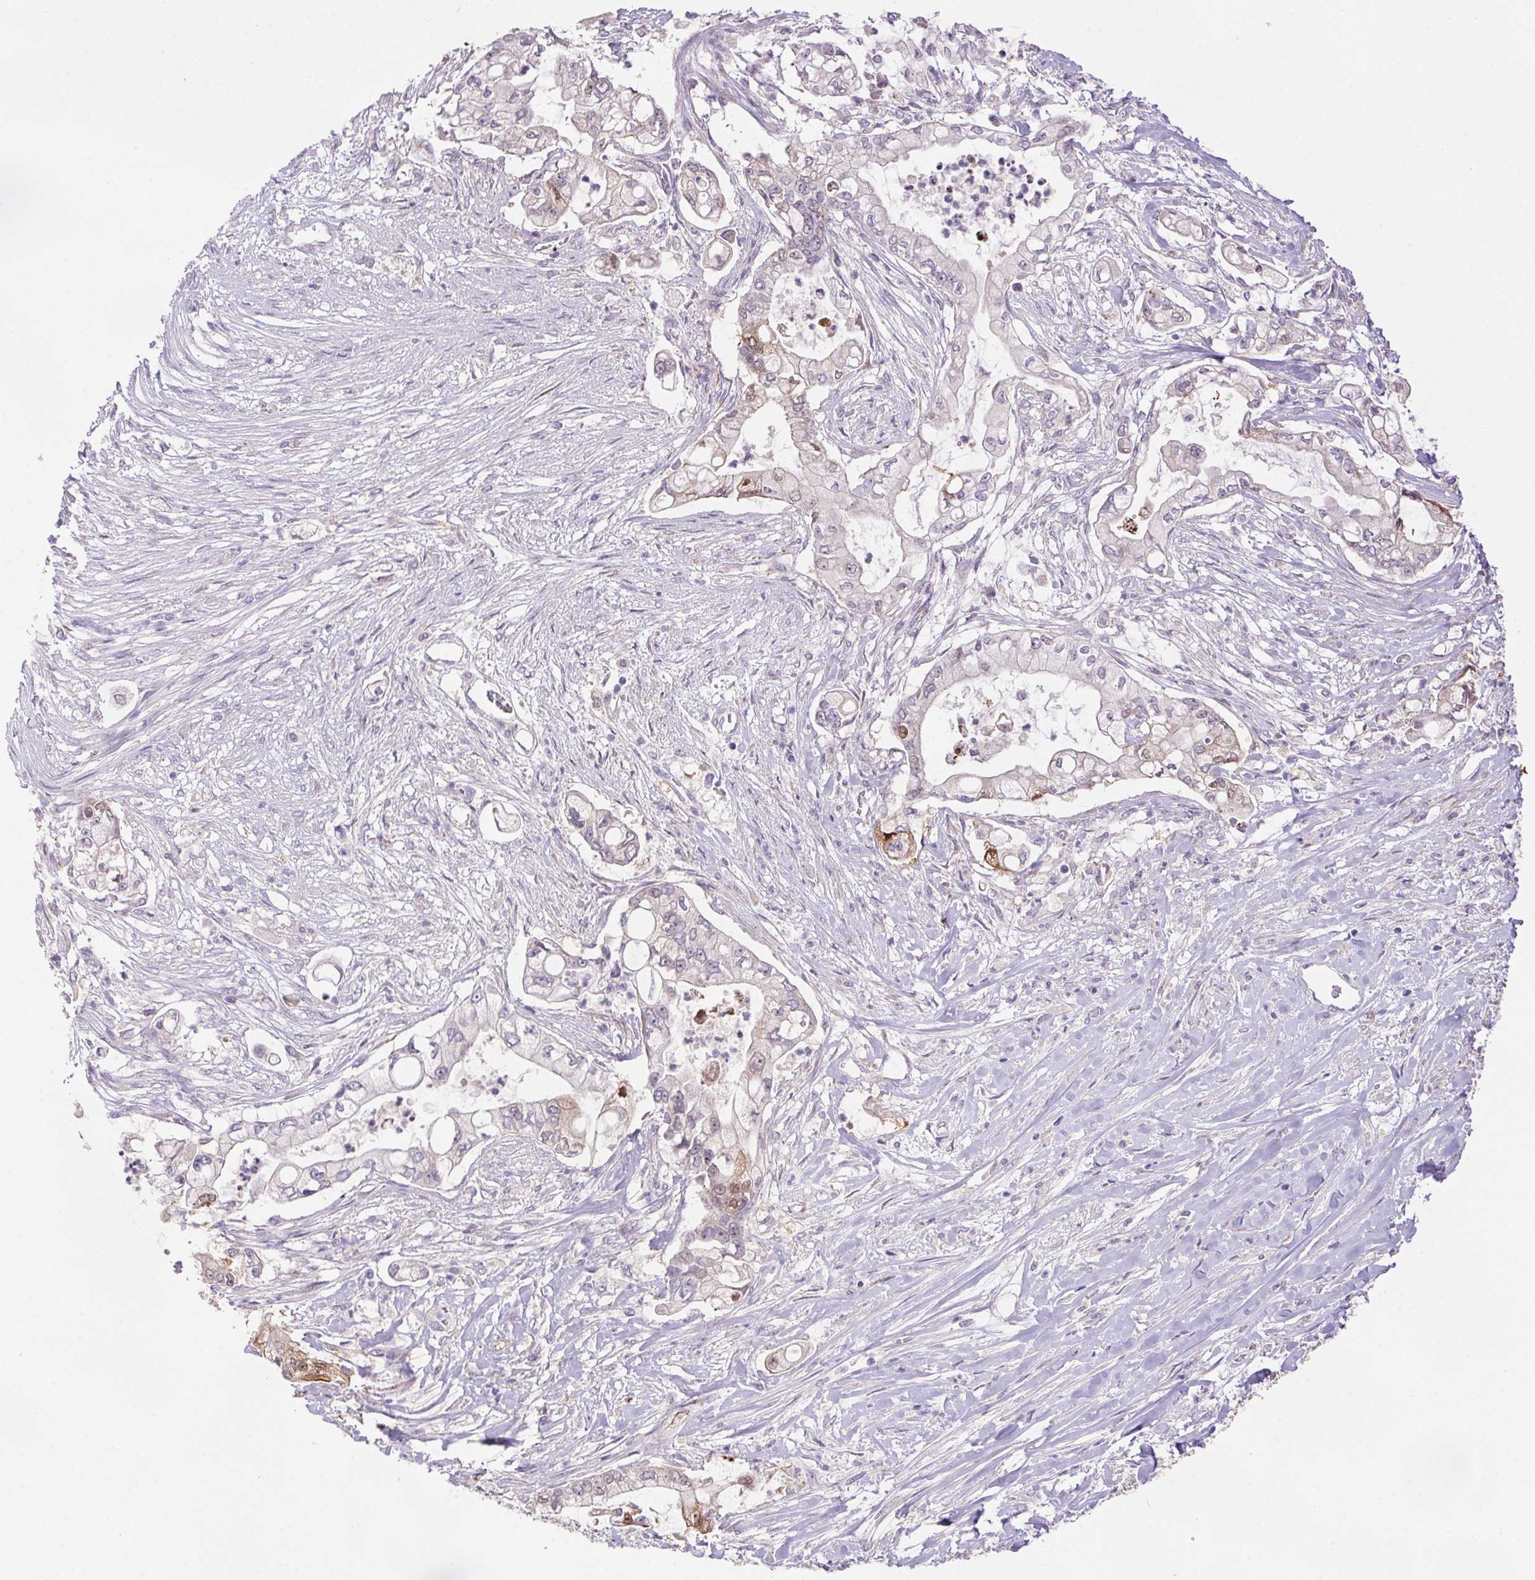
{"staining": {"intensity": "negative", "quantity": "none", "location": "none"}, "tissue": "pancreatic cancer", "cell_type": "Tumor cells", "image_type": "cancer", "snomed": [{"axis": "morphology", "description": "Adenocarcinoma, NOS"}, {"axis": "topography", "description": "Pancreas"}], "caption": "Histopathology image shows no significant protein staining in tumor cells of pancreatic cancer.", "gene": "LRRTM1", "patient": {"sex": "female", "age": 69}}